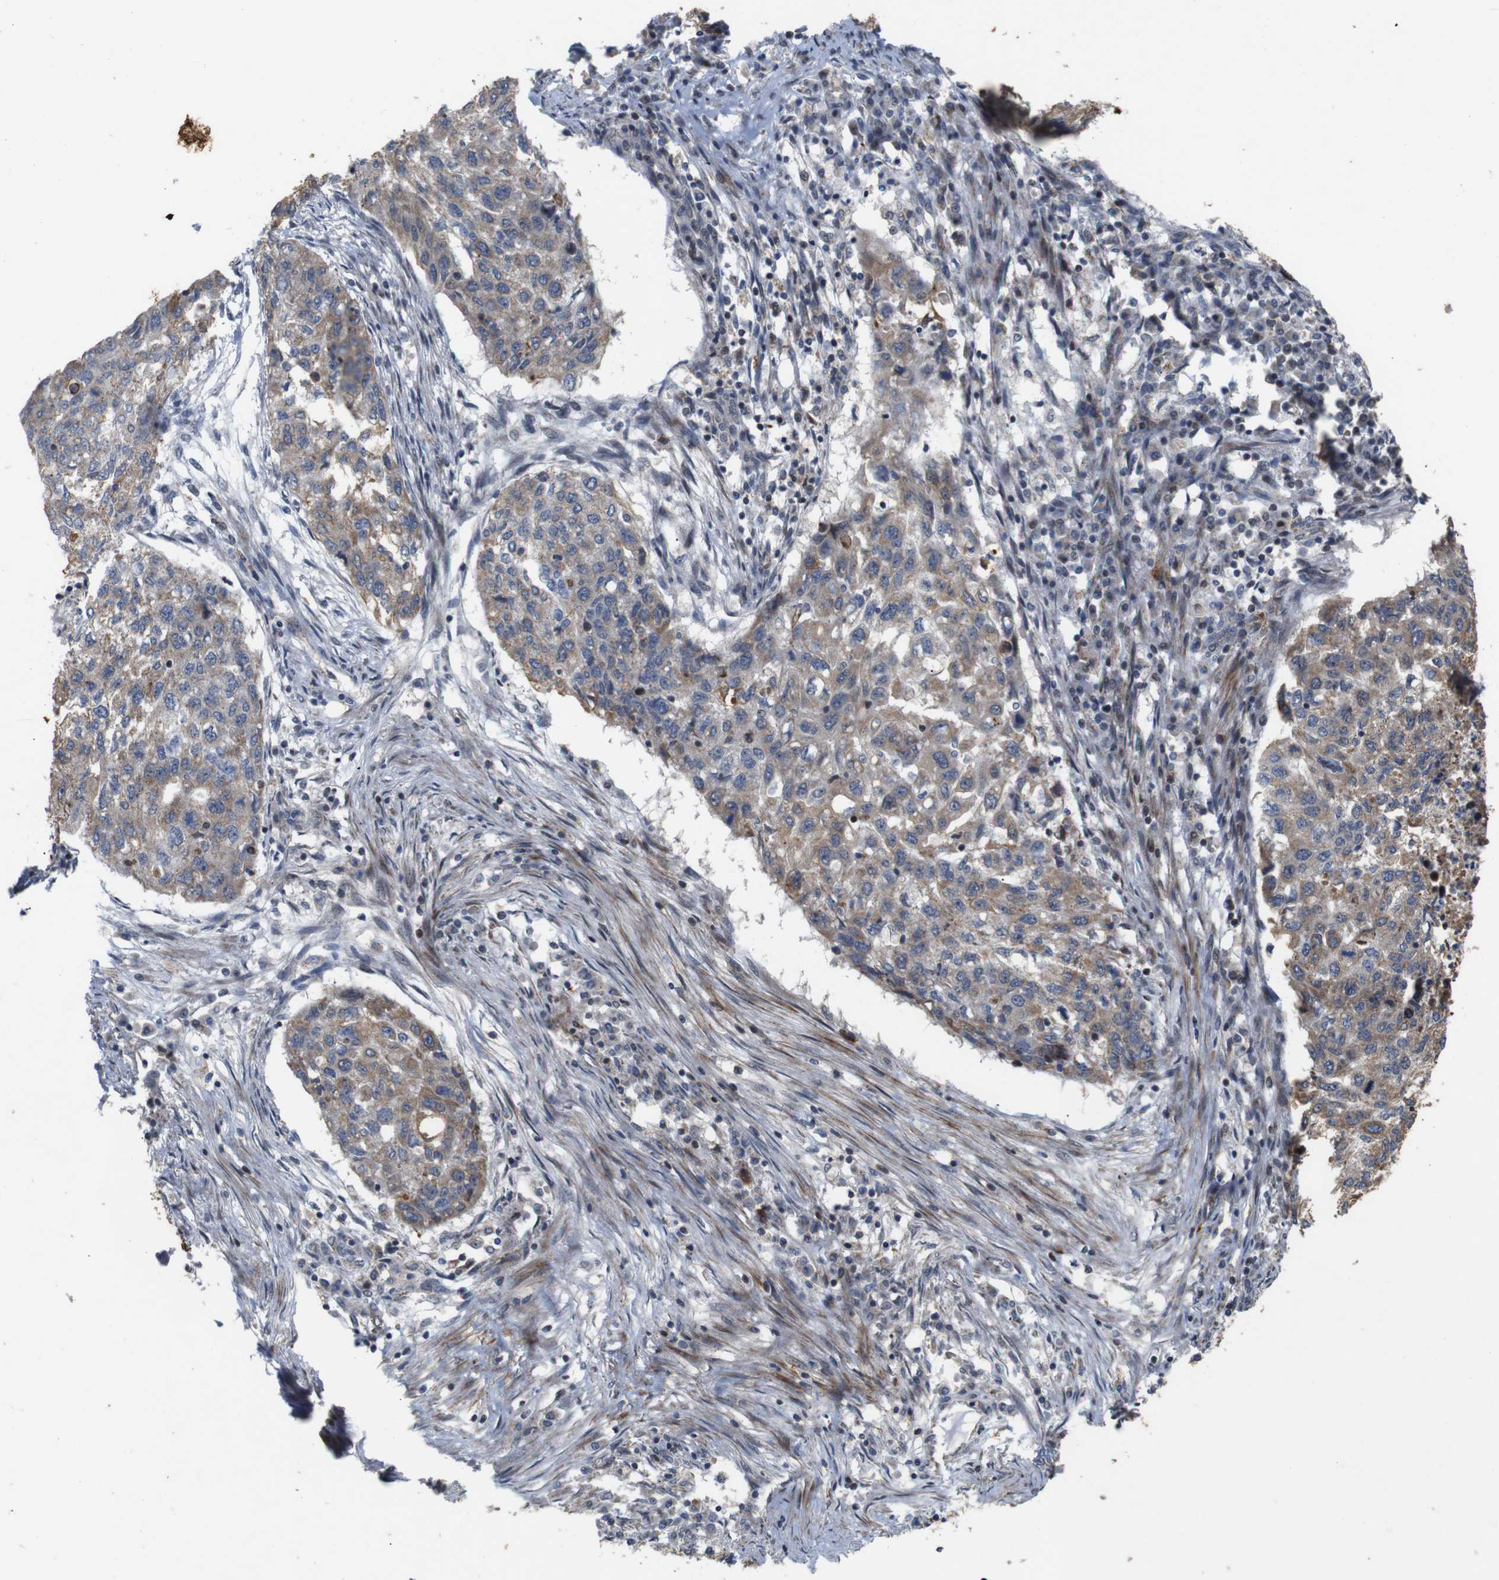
{"staining": {"intensity": "weak", "quantity": ">75%", "location": "cytoplasmic/membranous"}, "tissue": "lung cancer", "cell_type": "Tumor cells", "image_type": "cancer", "snomed": [{"axis": "morphology", "description": "Squamous cell carcinoma, NOS"}, {"axis": "topography", "description": "Lung"}], "caption": "Protein staining of squamous cell carcinoma (lung) tissue demonstrates weak cytoplasmic/membranous expression in about >75% of tumor cells. The staining was performed using DAB (3,3'-diaminobenzidine), with brown indicating positive protein expression. Nuclei are stained blue with hematoxylin.", "gene": "ATP7B", "patient": {"sex": "female", "age": 63}}